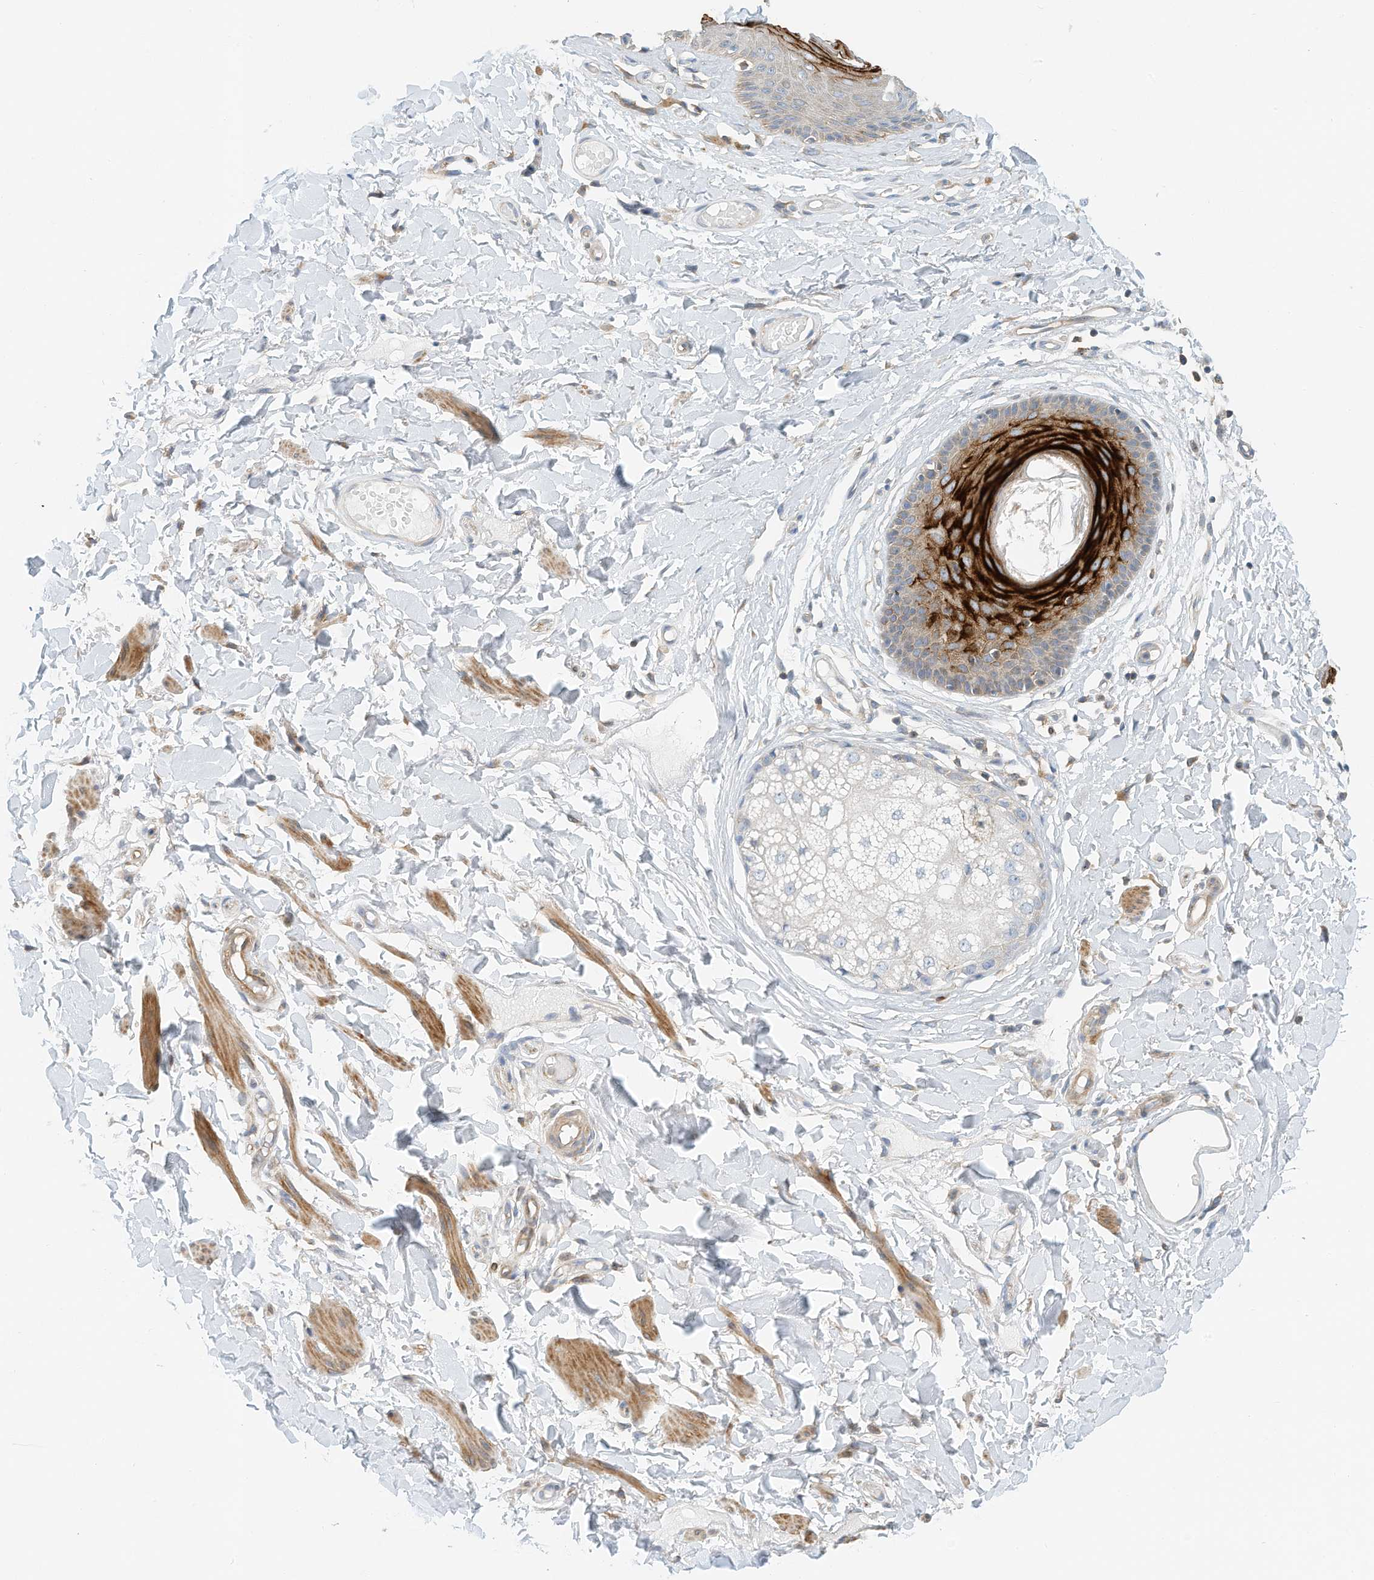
{"staining": {"intensity": "strong", "quantity": "<25%", "location": "cytoplasmic/membranous"}, "tissue": "skin", "cell_type": "Epidermal cells", "image_type": "normal", "snomed": [{"axis": "morphology", "description": "Normal tissue, NOS"}, {"axis": "topography", "description": "Vulva"}], "caption": "IHC photomicrograph of unremarkable skin: skin stained using immunohistochemistry (IHC) shows medium levels of strong protein expression localized specifically in the cytoplasmic/membranous of epidermal cells, appearing as a cytoplasmic/membranous brown color.", "gene": "MICAL1", "patient": {"sex": "female", "age": 73}}